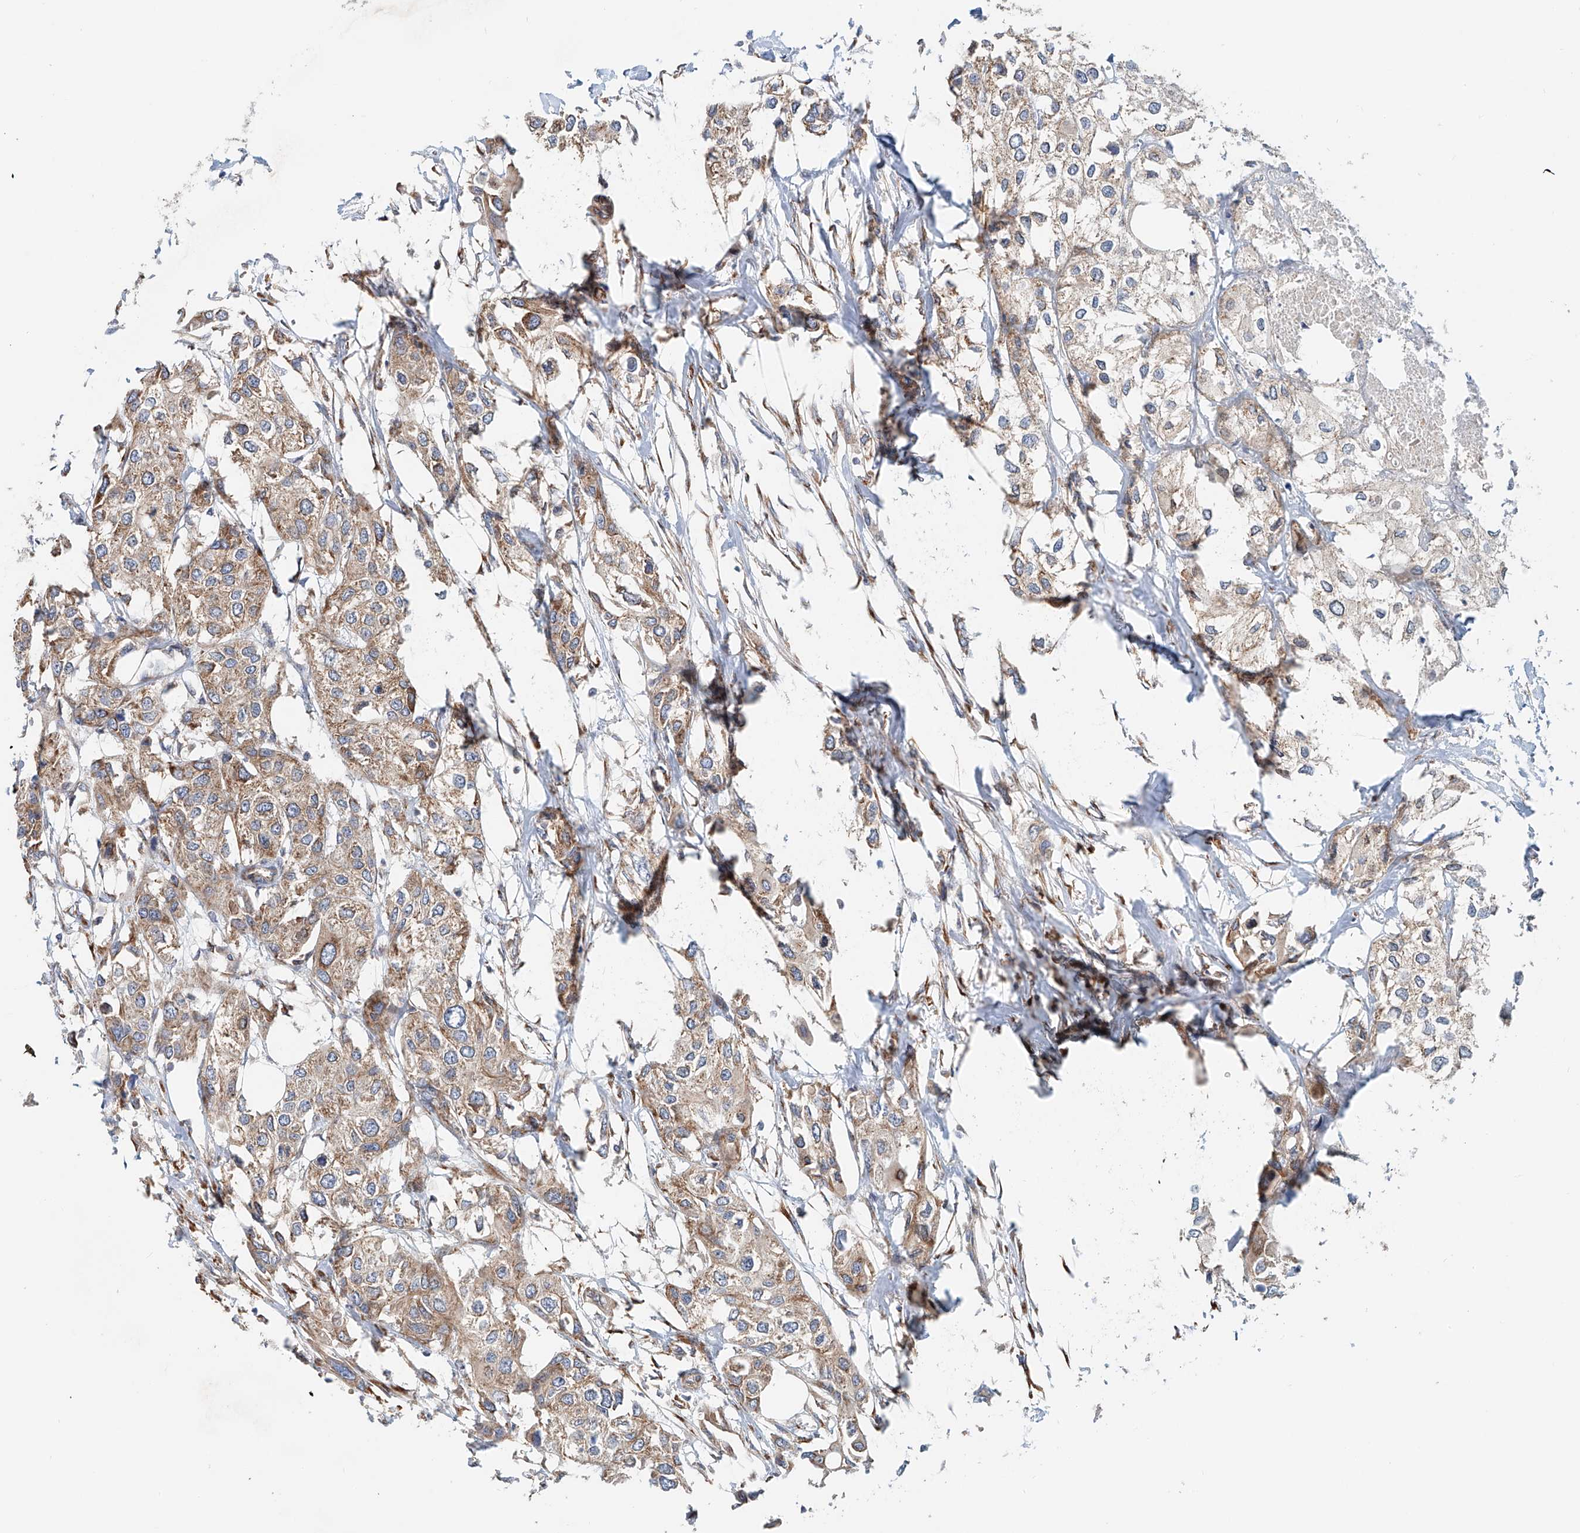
{"staining": {"intensity": "weak", "quantity": ">75%", "location": "cytoplasmic/membranous"}, "tissue": "urothelial cancer", "cell_type": "Tumor cells", "image_type": "cancer", "snomed": [{"axis": "morphology", "description": "Urothelial carcinoma, High grade"}, {"axis": "topography", "description": "Urinary bladder"}], "caption": "A low amount of weak cytoplasmic/membranous expression is appreciated in about >75% of tumor cells in urothelial cancer tissue. Immunohistochemistry stains the protein in brown and the nuclei are stained blue.", "gene": "SNAP29", "patient": {"sex": "male", "age": 64}}